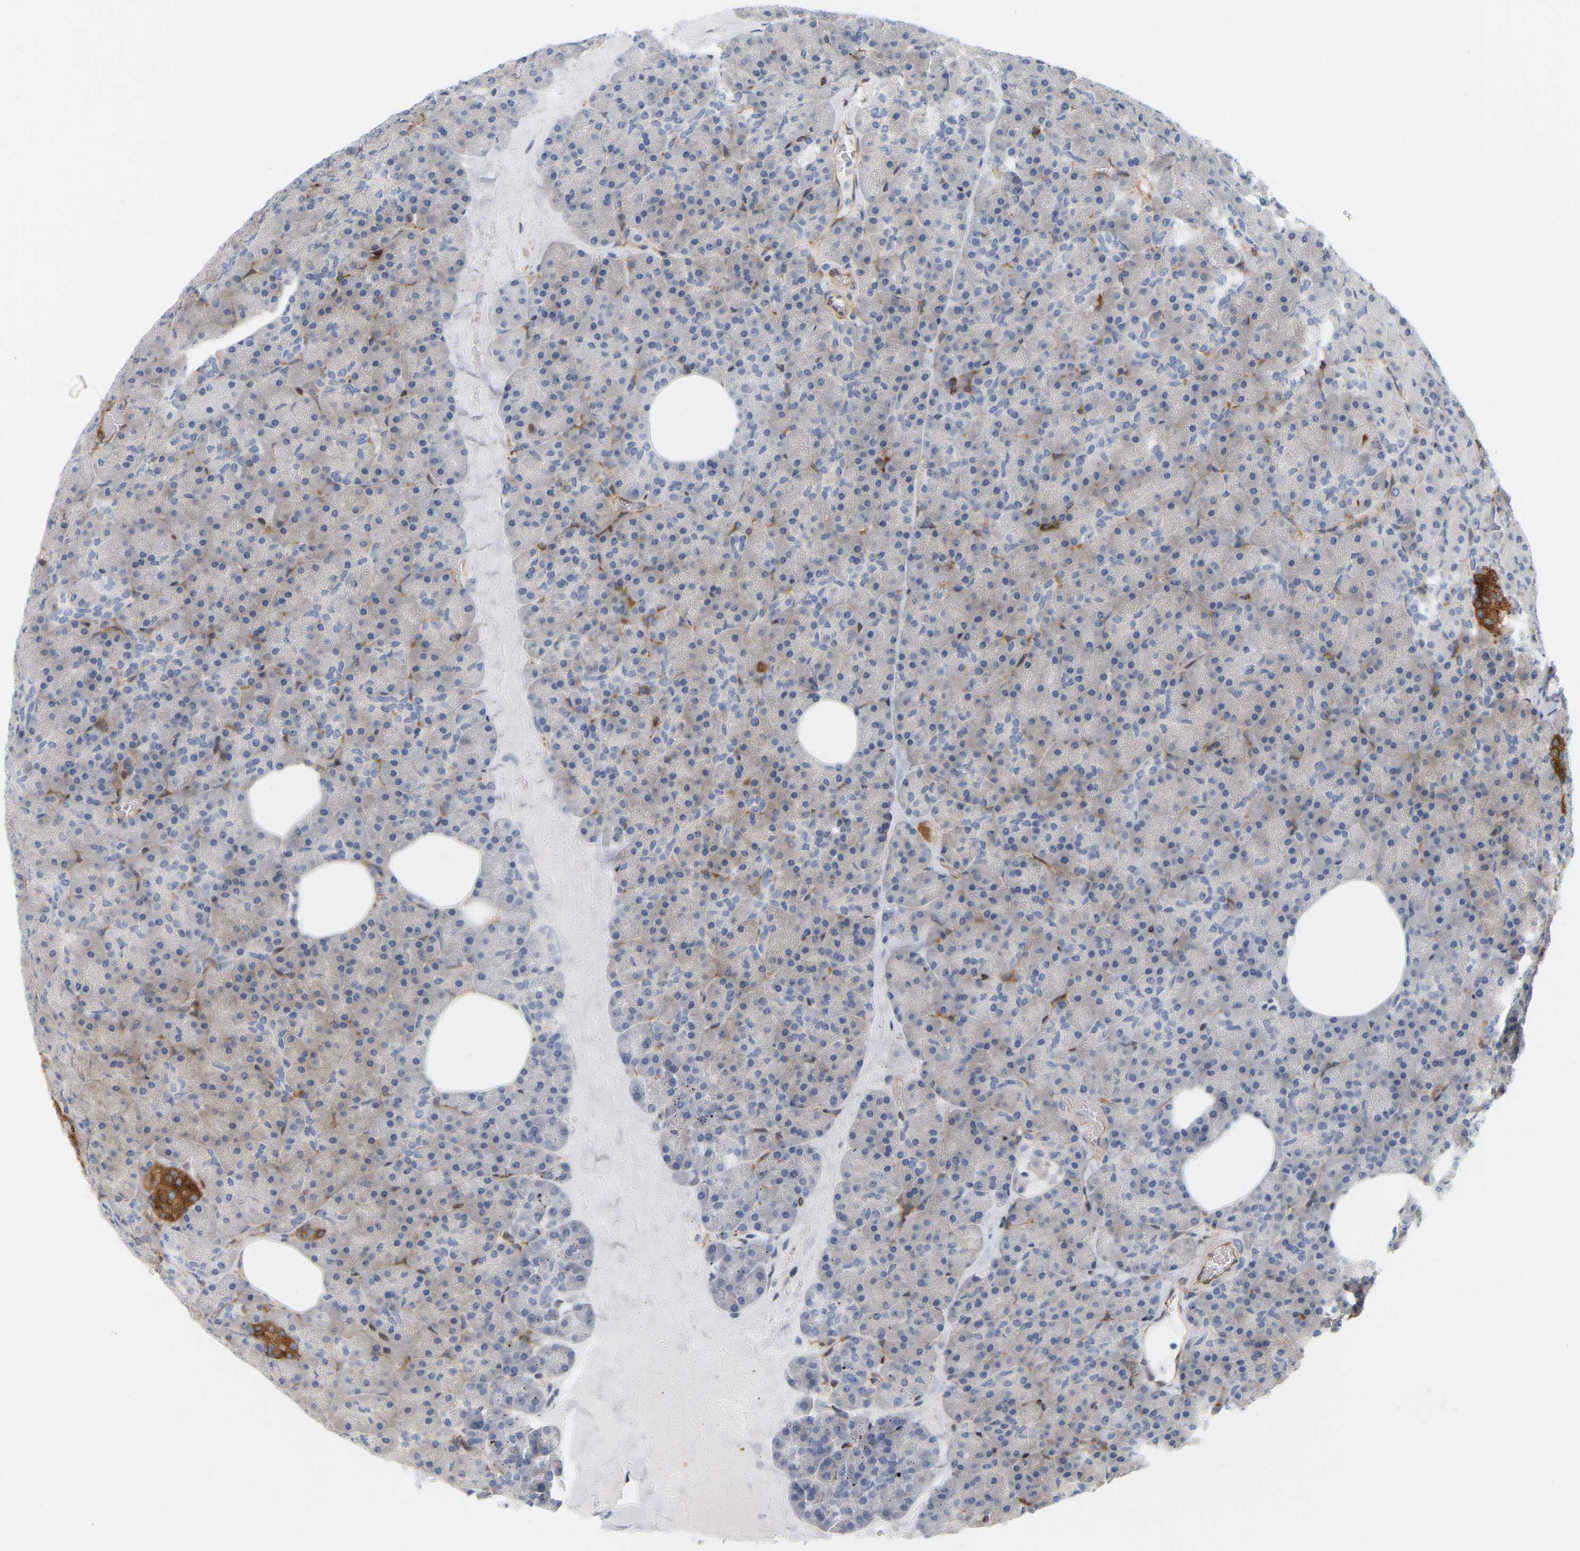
{"staining": {"intensity": "moderate", "quantity": "<25%", "location": "cytoplasmic/membranous"}, "tissue": "pancreas", "cell_type": "Exocrine glandular cells", "image_type": "normal", "snomed": [{"axis": "morphology", "description": "Normal tissue, NOS"}, {"axis": "morphology", "description": "Carcinoid, malignant, NOS"}, {"axis": "topography", "description": "Pancreas"}], "caption": "Approximately <25% of exocrine glandular cells in benign pancreas demonstrate moderate cytoplasmic/membranous protein expression as visualized by brown immunohistochemical staining.", "gene": "RAPH1", "patient": {"sex": "female", "age": 35}}